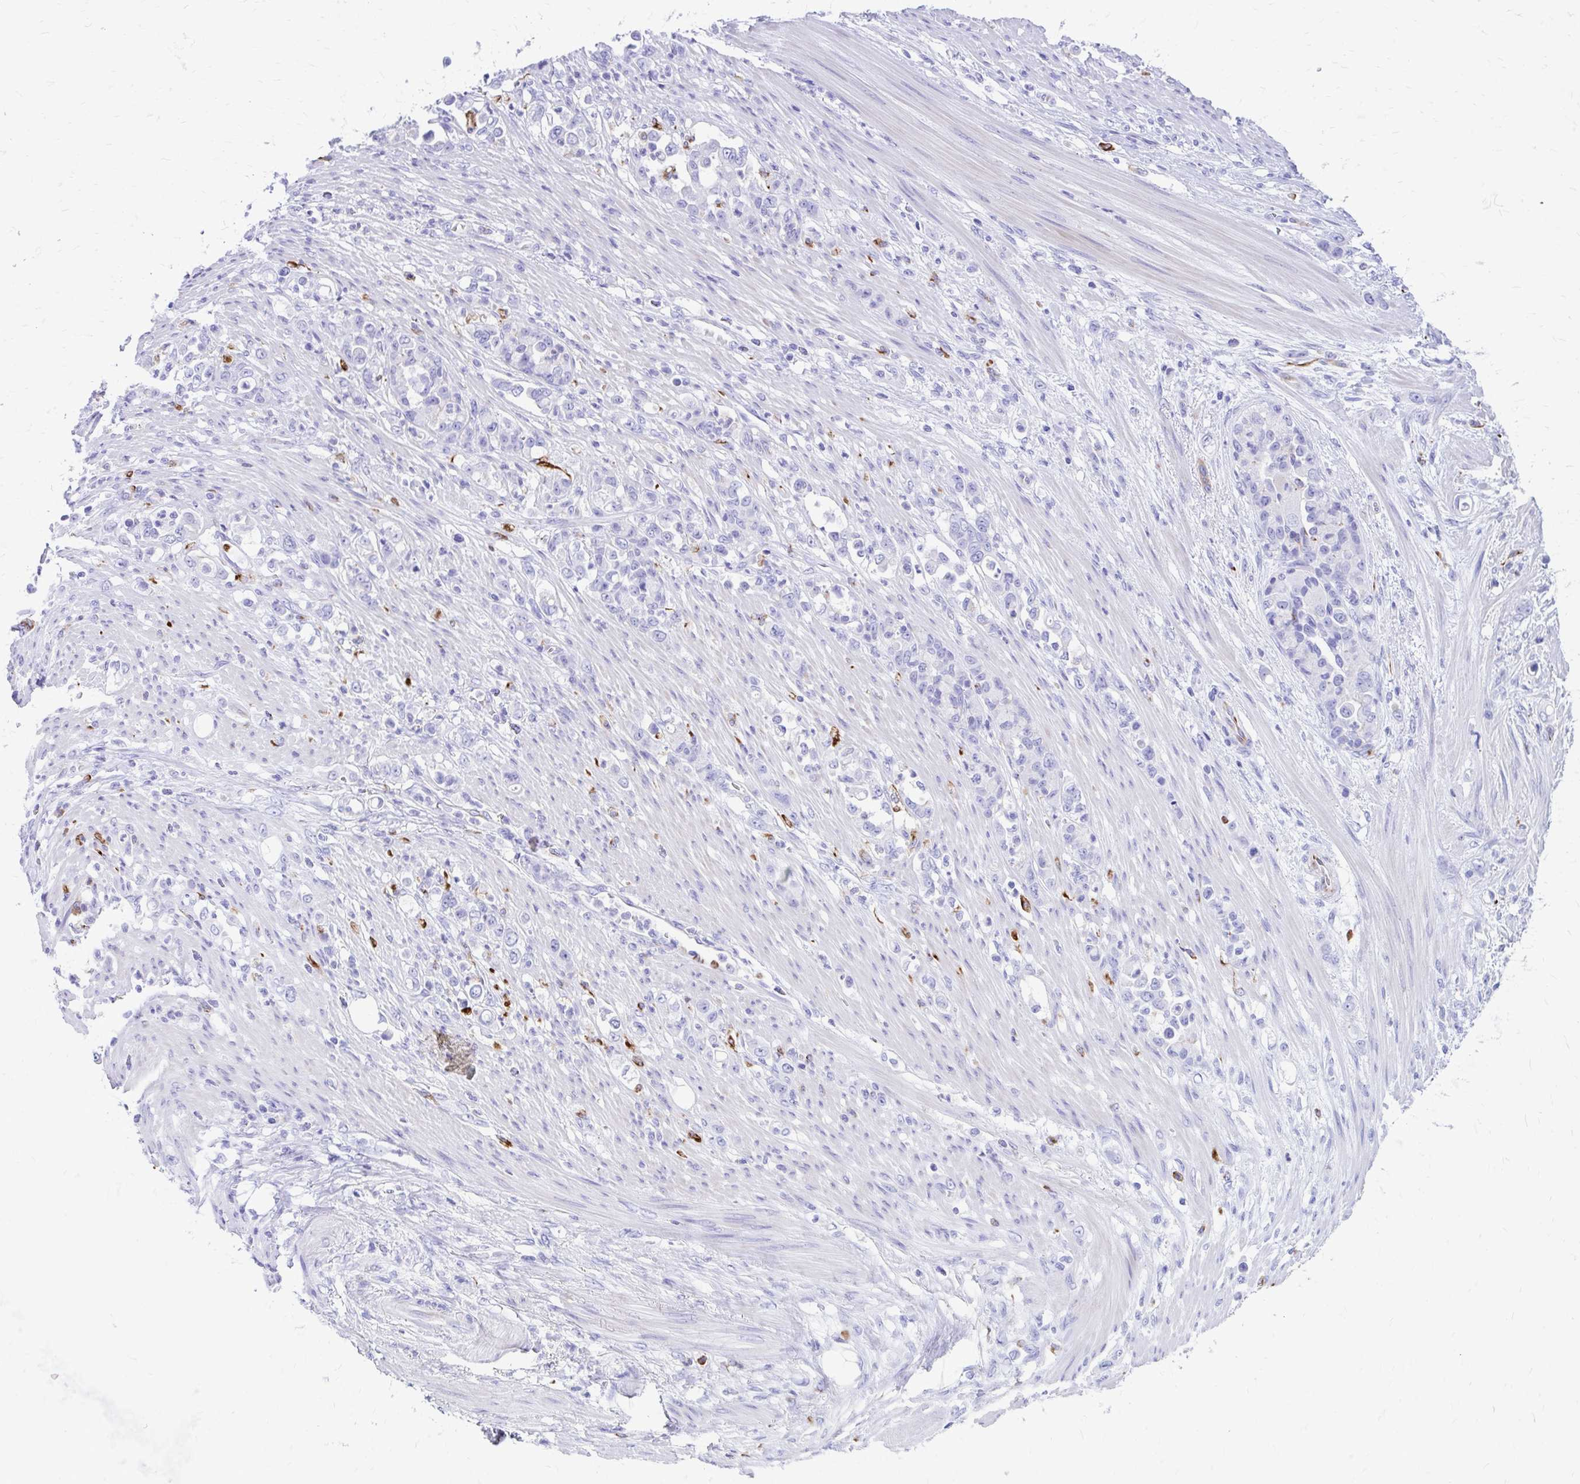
{"staining": {"intensity": "negative", "quantity": "none", "location": "none"}, "tissue": "stomach cancer", "cell_type": "Tumor cells", "image_type": "cancer", "snomed": [{"axis": "morphology", "description": "Normal tissue, NOS"}, {"axis": "morphology", "description": "Adenocarcinoma, NOS"}, {"axis": "topography", "description": "Stomach"}], "caption": "Image shows no protein positivity in tumor cells of adenocarcinoma (stomach) tissue. (Immunohistochemistry (ihc), brightfield microscopy, high magnification).", "gene": "ZNF699", "patient": {"sex": "female", "age": 79}}